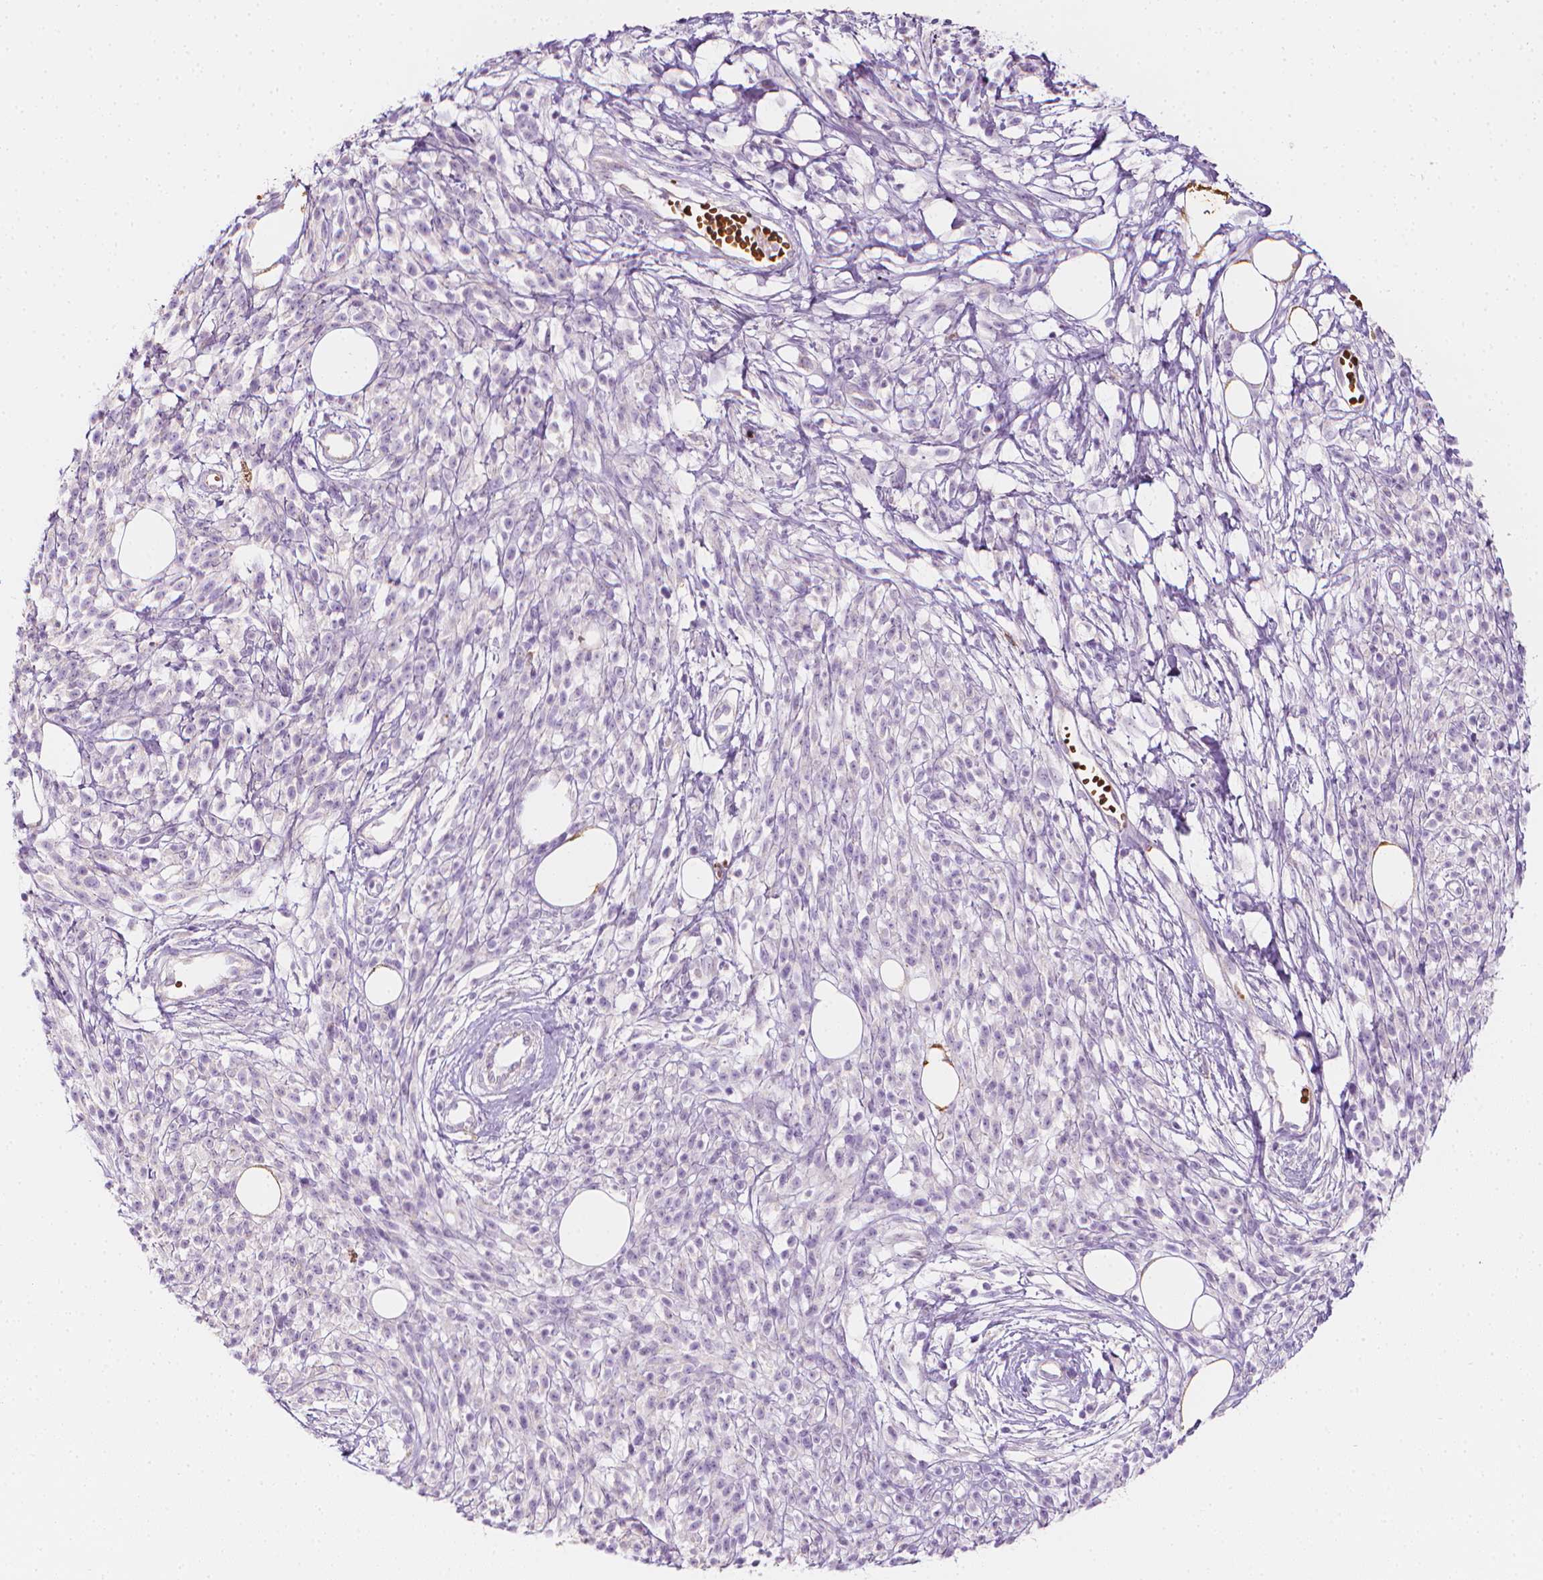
{"staining": {"intensity": "negative", "quantity": "none", "location": "none"}, "tissue": "melanoma", "cell_type": "Tumor cells", "image_type": "cancer", "snomed": [{"axis": "morphology", "description": "Malignant melanoma, NOS"}, {"axis": "topography", "description": "Skin"}, {"axis": "topography", "description": "Skin of trunk"}], "caption": "High power microscopy photomicrograph of an IHC image of malignant melanoma, revealing no significant staining in tumor cells.", "gene": "CES1", "patient": {"sex": "male", "age": 74}}